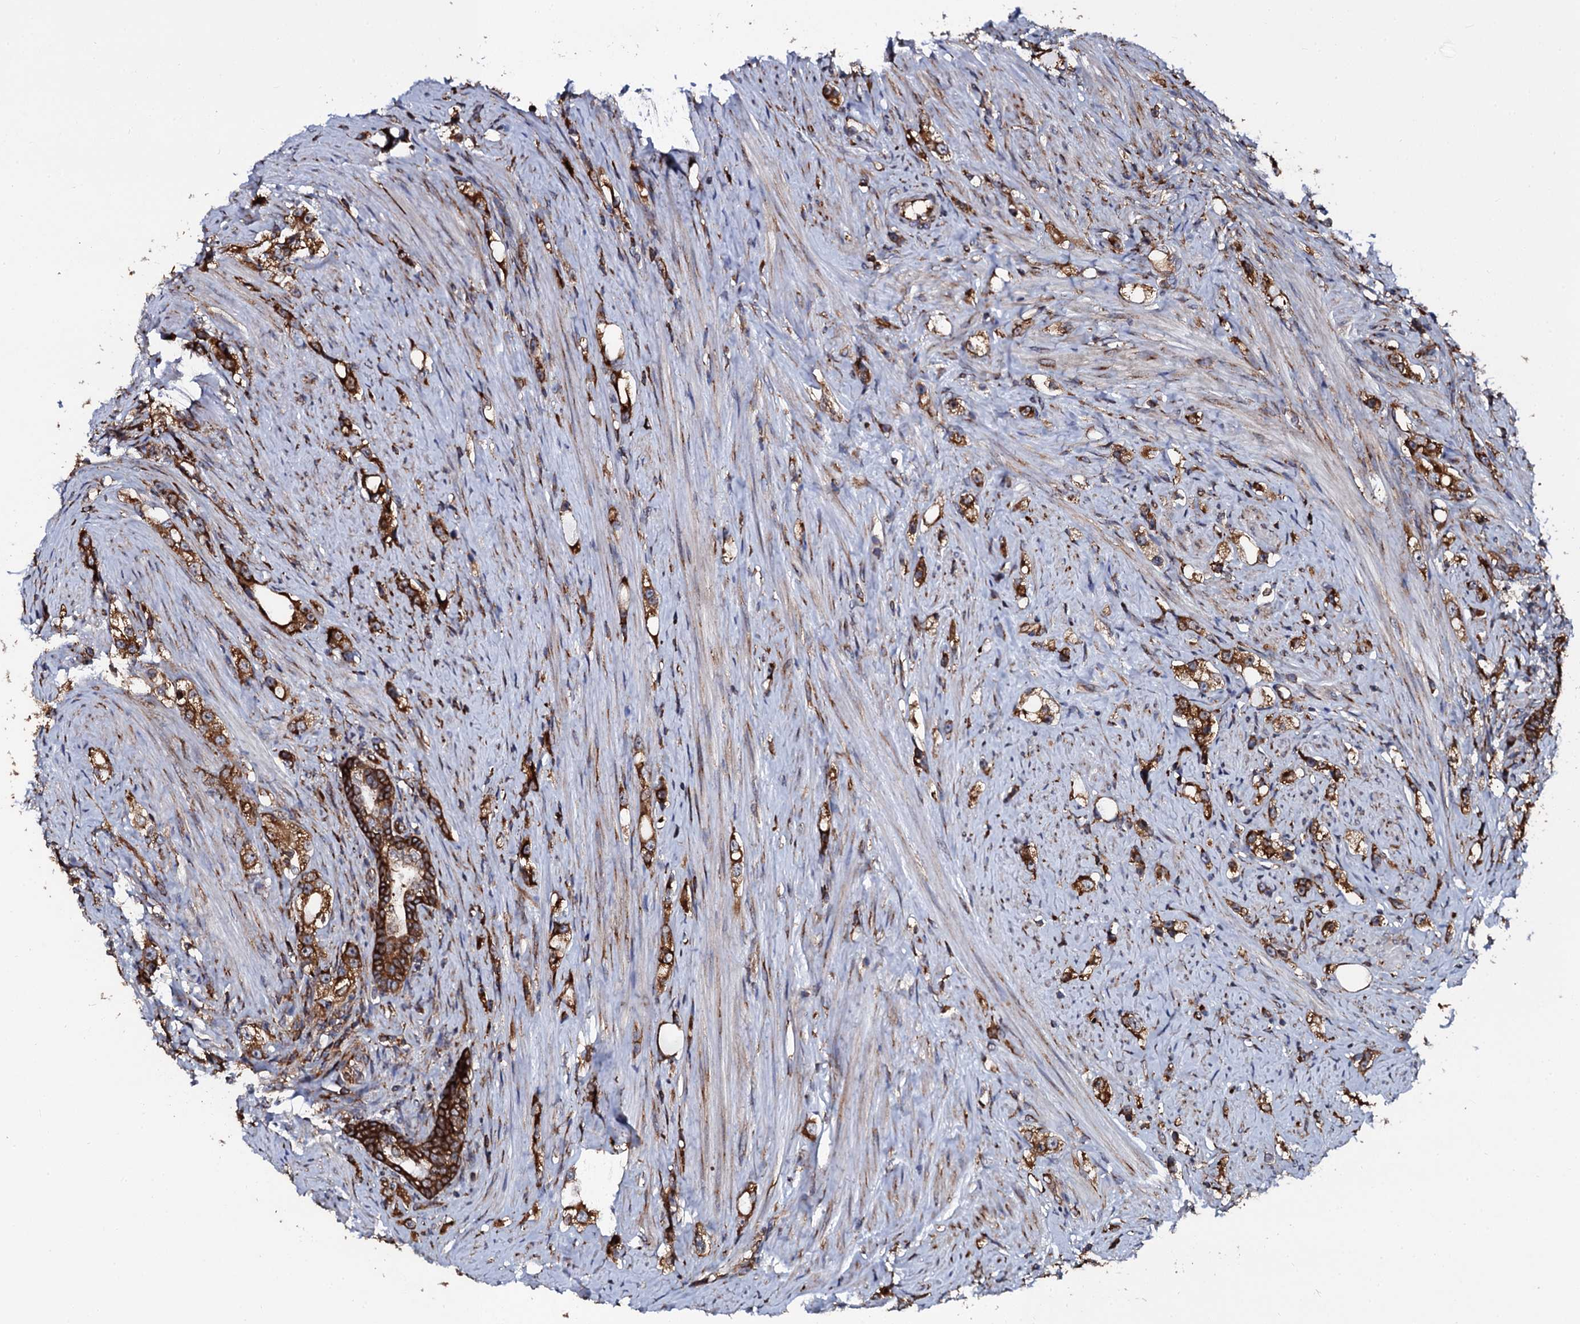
{"staining": {"intensity": "moderate", "quantity": ">75%", "location": "cytoplasmic/membranous"}, "tissue": "prostate cancer", "cell_type": "Tumor cells", "image_type": "cancer", "snomed": [{"axis": "morphology", "description": "Adenocarcinoma, High grade"}, {"axis": "topography", "description": "Prostate"}], "caption": "This image shows immunohistochemistry staining of adenocarcinoma (high-grade) (prostate), with medium moderate cytoplasmic/membranous expression in about >75% of tumor cells.", "gene": "SPTY2D1", "patient": {"sex": "male", "age": 63}}